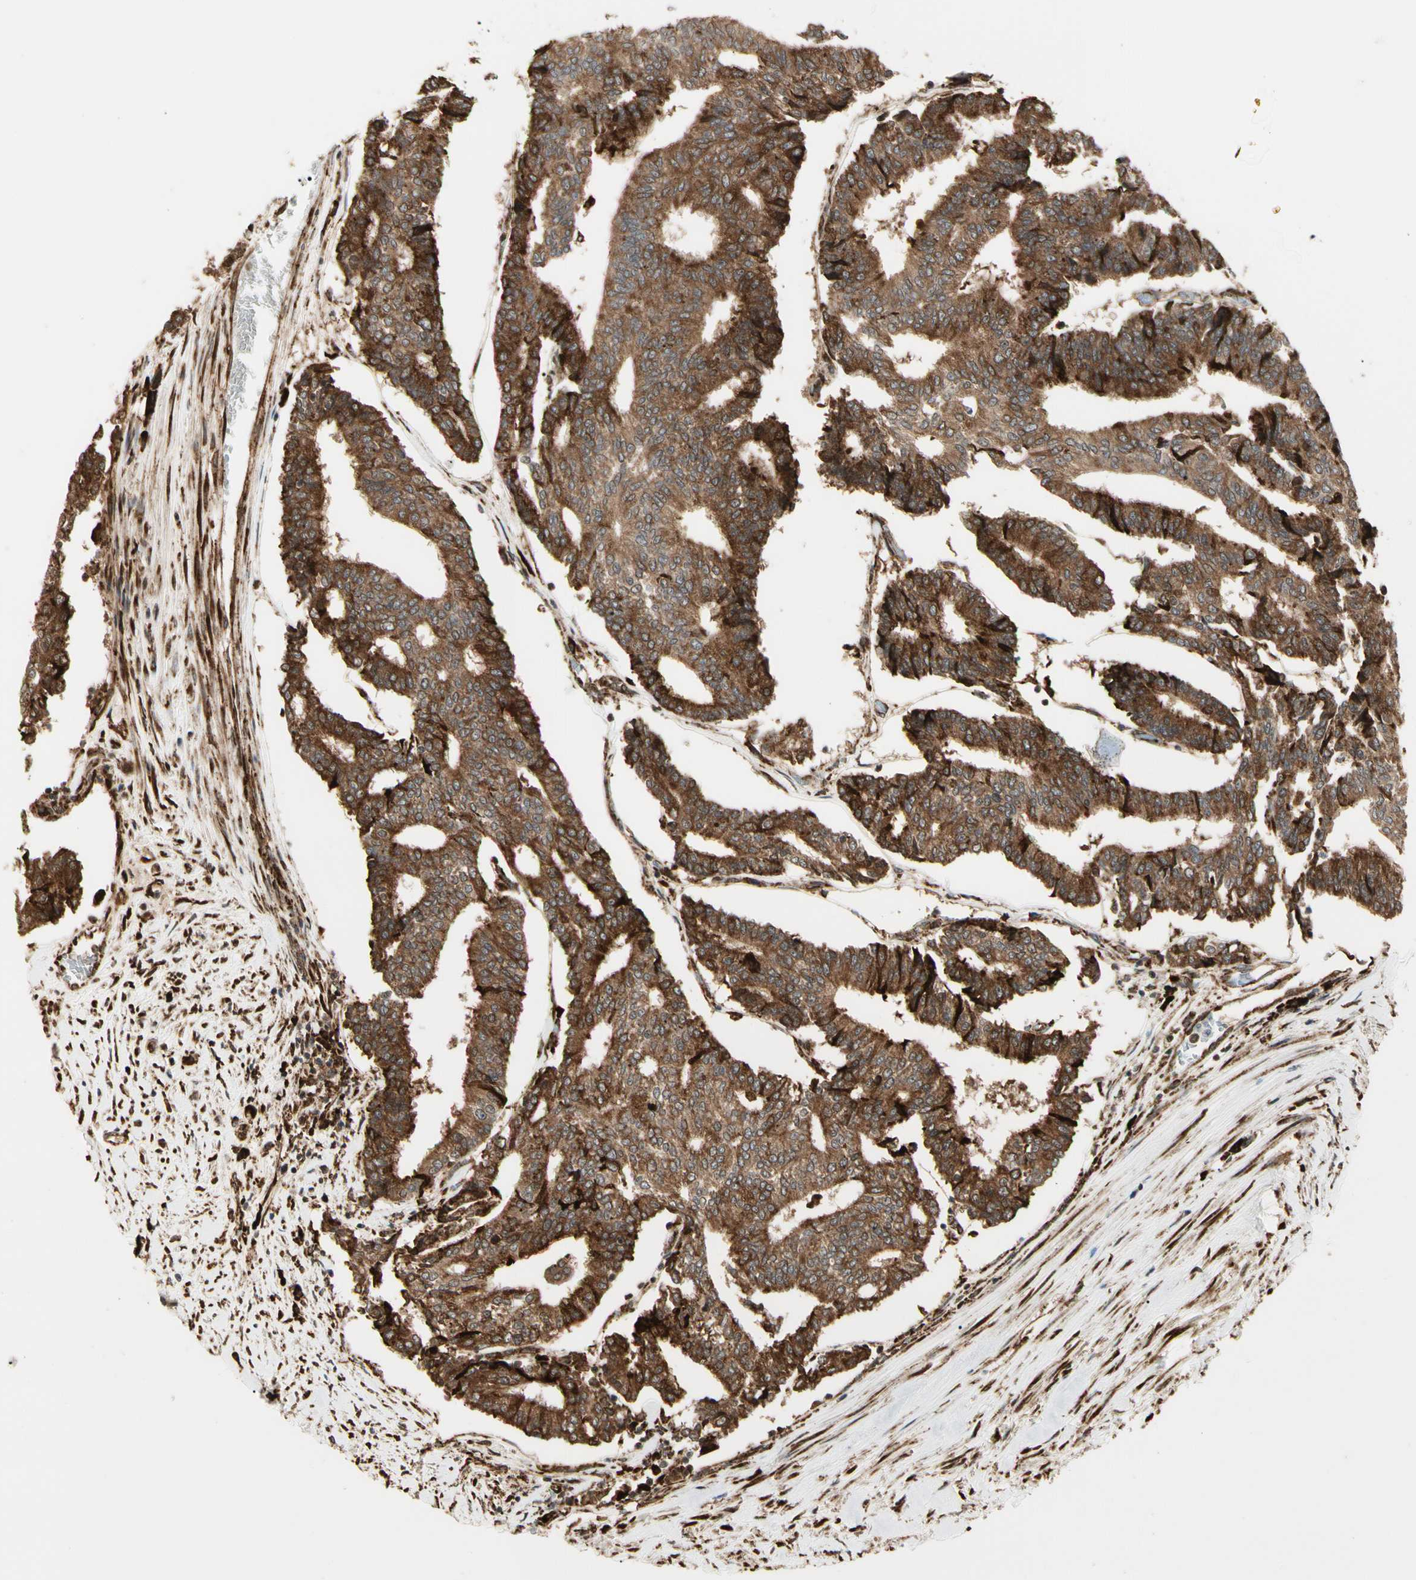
{"staining": {"intensity": "strong", "quantity": ">75%", "location": "cytoplasmic/membranous"}, "tissue": "prostate cancer", "cell_type": "Tumor cells", "image_type": "cancer", "snomed": [{"axis": "morphology", "description": "Adenocarcinoma, High grade"}, {"axis": "topography", "description": "Prostate"}], "caption": "Strong cytoplasmic/membranous positivity for a protein is seen in approximately >75% of tumor cells of prostate cancer using IHC.", "gene": "HSP90B1", "patient": {"sex": "male", "age": 55}}